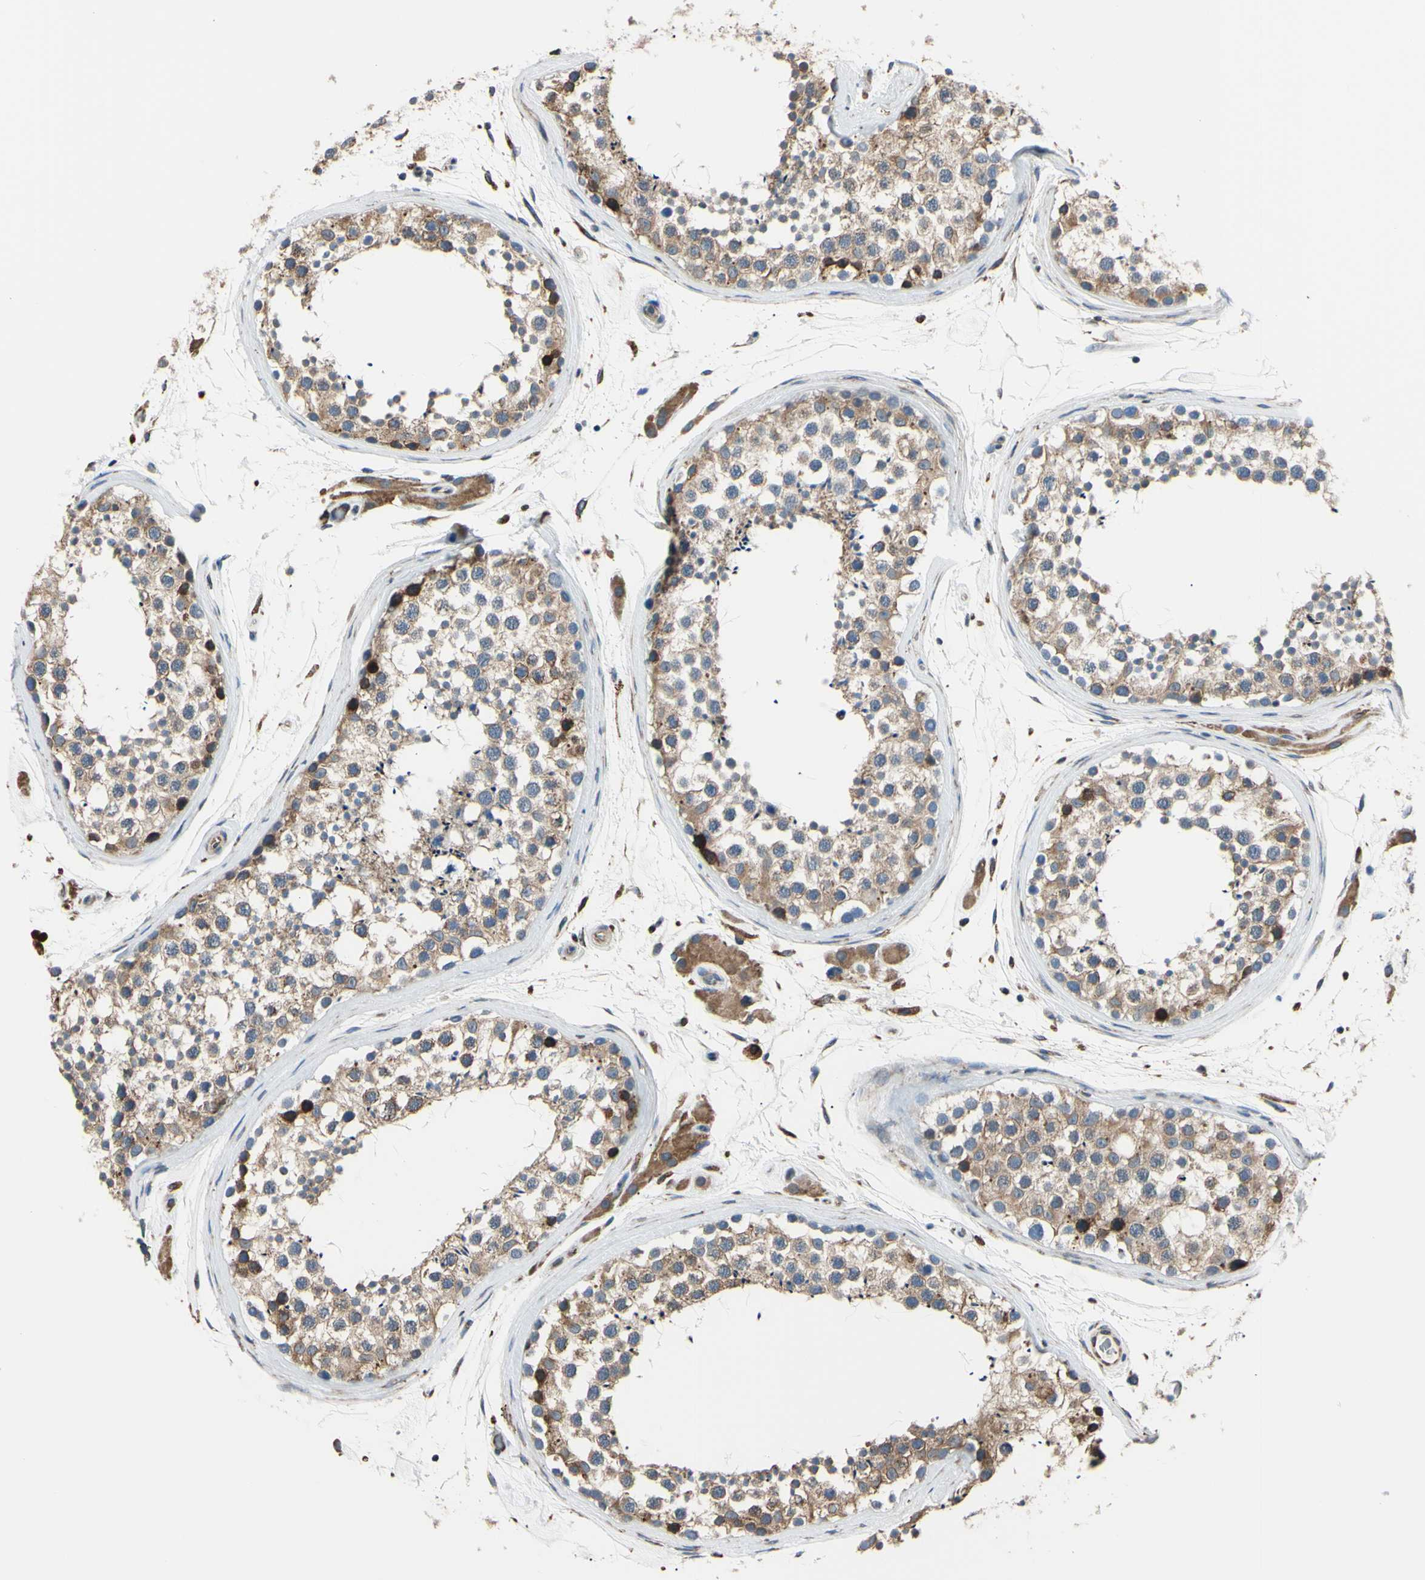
{"staining": {"intensity": "moderate", "quantity": ">75%", "location": "cytoplasmic/membranous"}, "tissue": "testis", "cell_type": "Cells in seminiferous ducts", "image_type": "normal", "snomed": [{"axis": "morphology", "description": "Normal tissue, NOS"}, {"axis": "topography", "description": "Testis"}], "caption": "Protein analysis of normal testis shows moderate cytoplasmic/membranous staining in about >75% of cells in seminiferous ducts.", "gene": "BMF", "patient": {"sex": "male", "age": 46}}